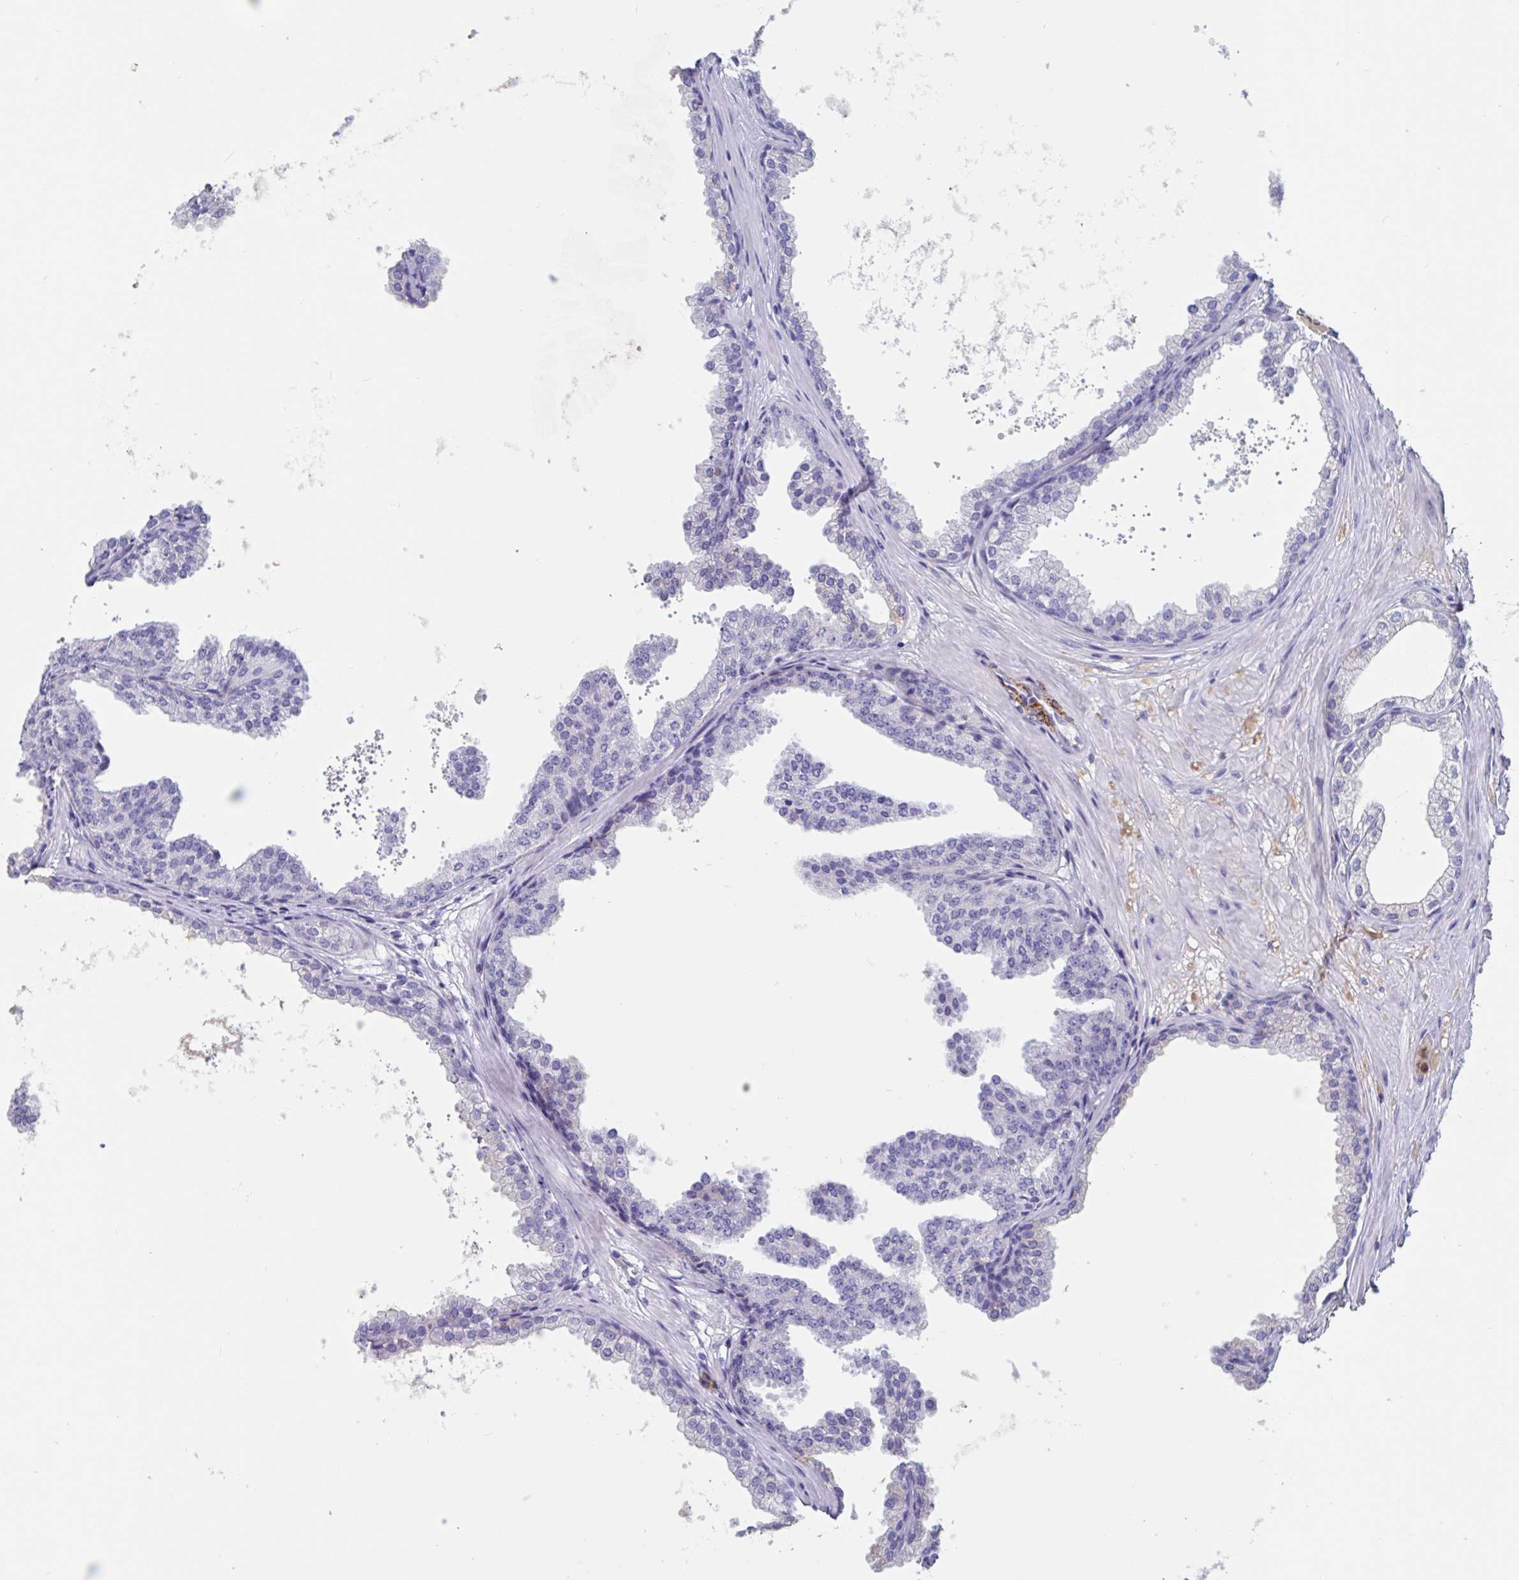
{"staining": {"intensity": "negative", "quantity": "none", "location": "none"}, "tissue": "prostate", "cell_type": "Glandular cells", "image_type": "normal", "snomed": [{"axis": "morphology", "description": "Normal tissue, NOS"}, {"axis": "topography", "description": "Prostate"}], "caption": "Benign prostate was stained to show a protein in brown. There is no significant expression in glandular cells.", "gene": "ZNHIT2", "patient": {"sex": "male", "age": 37}}